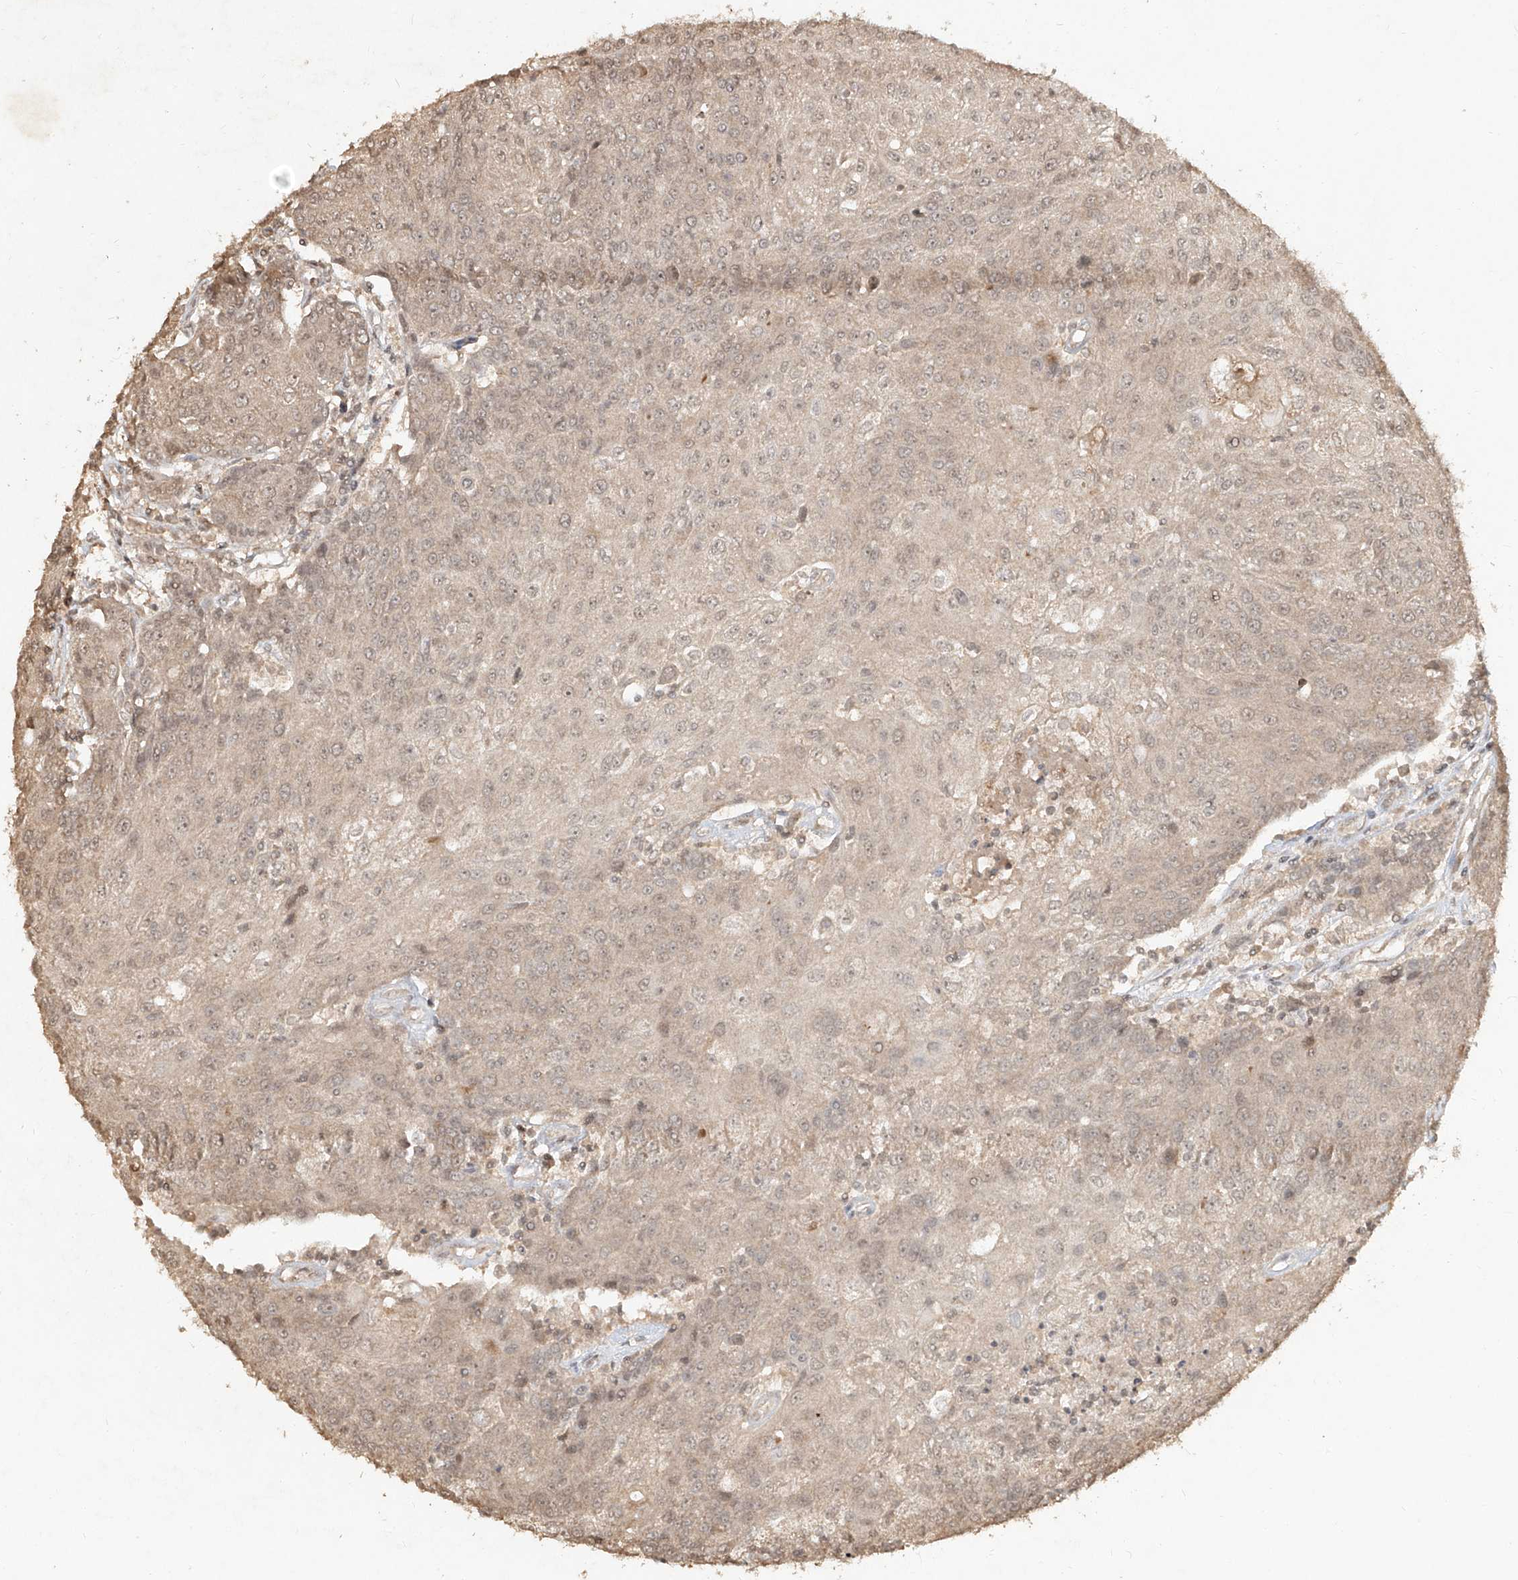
{"staining": {"intensity": "weak", "quantity": ">75%", "location": "nuclear"}, "tissue": "urothelial cancer", "cell_type": "Tumor cells", "image_type": "cancer", "snomed": [{"axis": "morphology", "description": "Urothelial carcinoma, High grade"}, {"axis": "topography", "description": "Urinary bladder"}], "caption": "Tumor cells show low levels of weak nuclear positivity in approximately >75% of cells in urothelial cancer.", "gene": "UBE2K", "patient": {"sex": "female", "age": 85}}